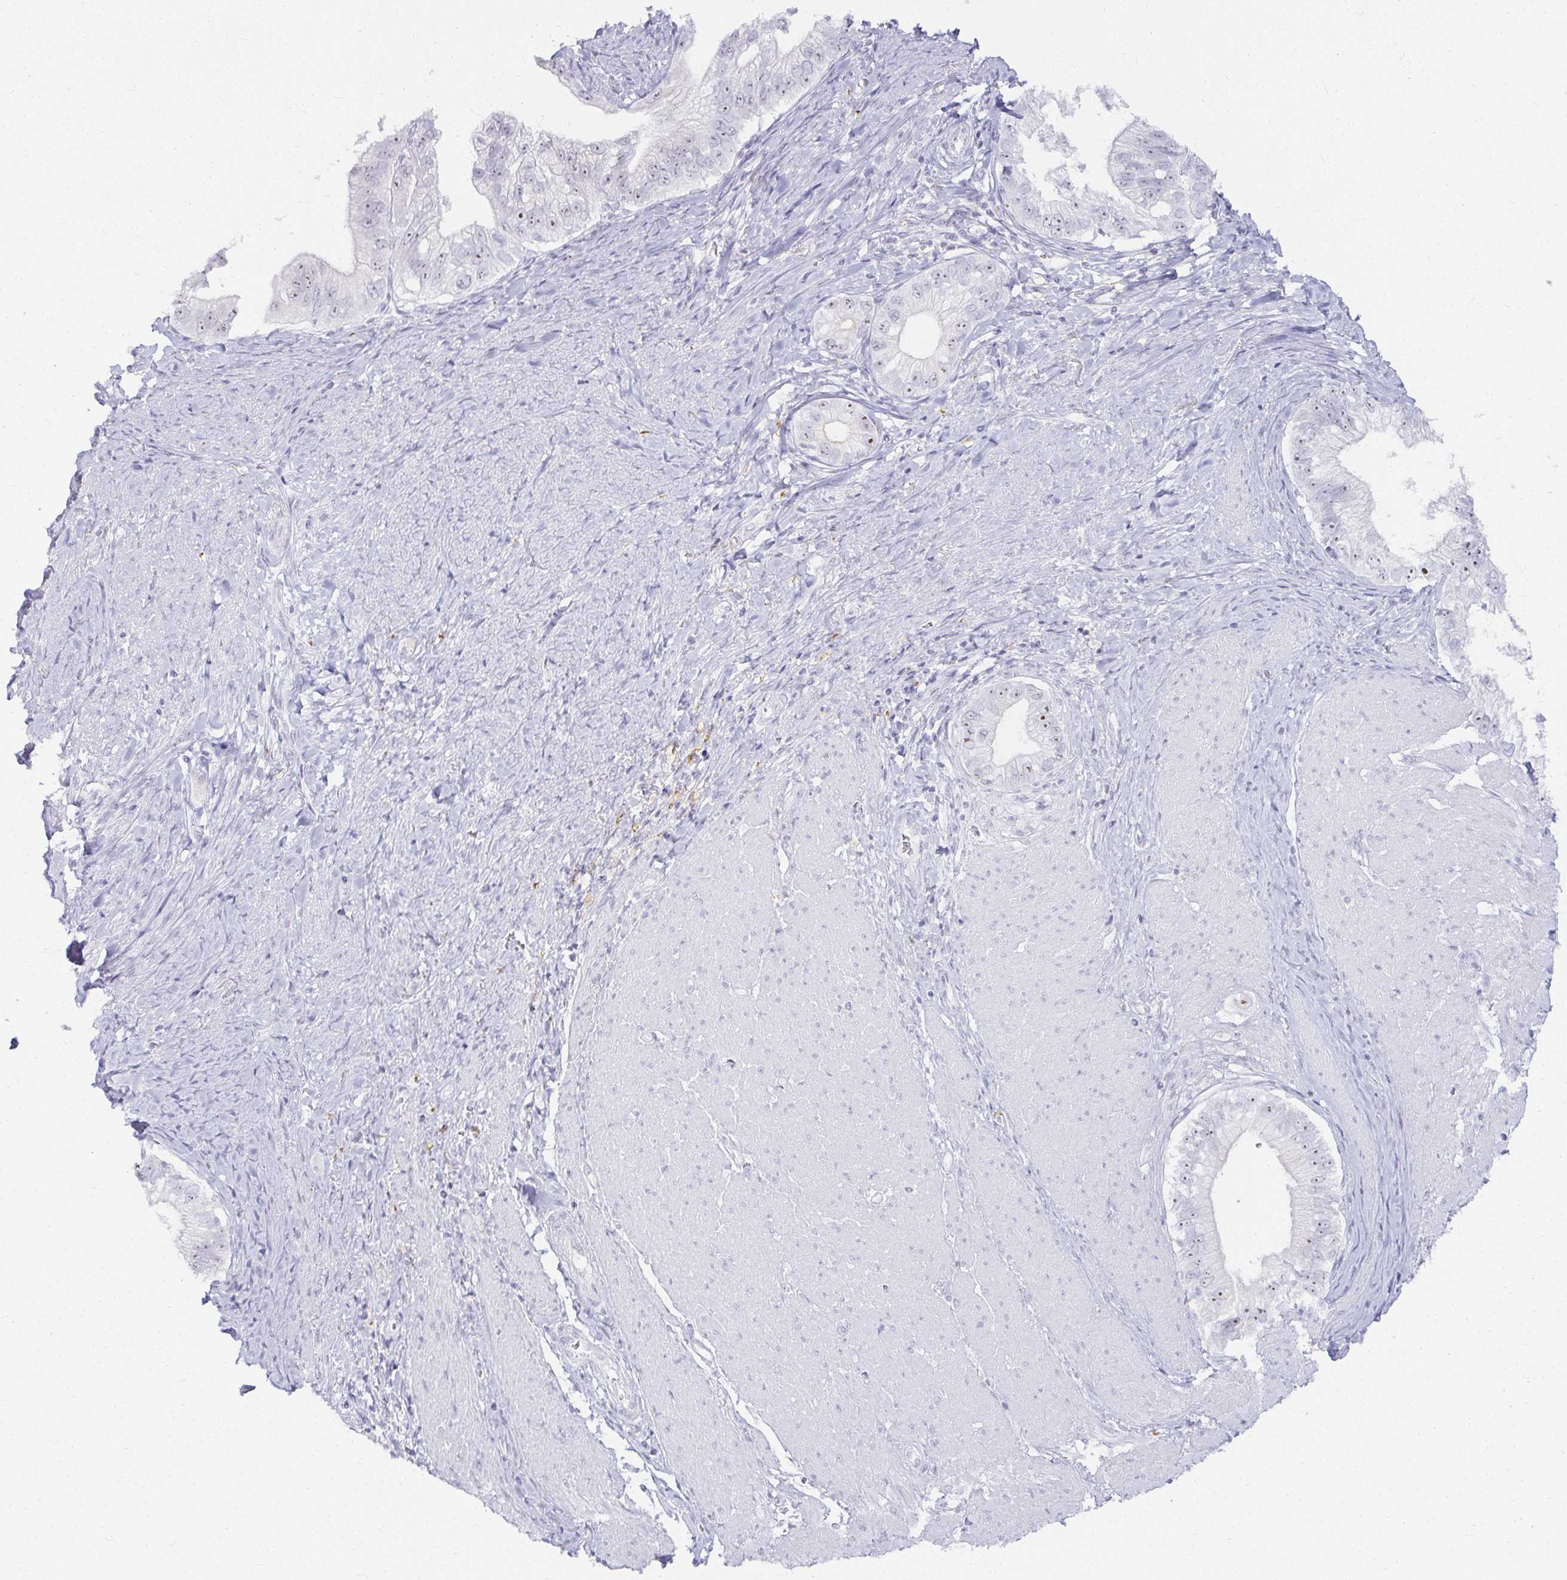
{"staining": {"intensity": "negative", "quantity": "none", "location": "none"}, "tissue": "pancreatic cancer", "cell_type": "Tumor cells", "image_type": "cancer", "snomed": [{"axis": "morphology", "description": "Adenocarcinoma, NOS"}, {"axis": "topography", "description": "Pancreas"}], "caption": "Immunohistochemistry (IHC) micrograph of human adenocarcinoma (pancreatic) stained for a protein (brown), which shows no staining in tumor cells.", "gene": "ACAN", "patient": {"sex": "male", "age": 70}}